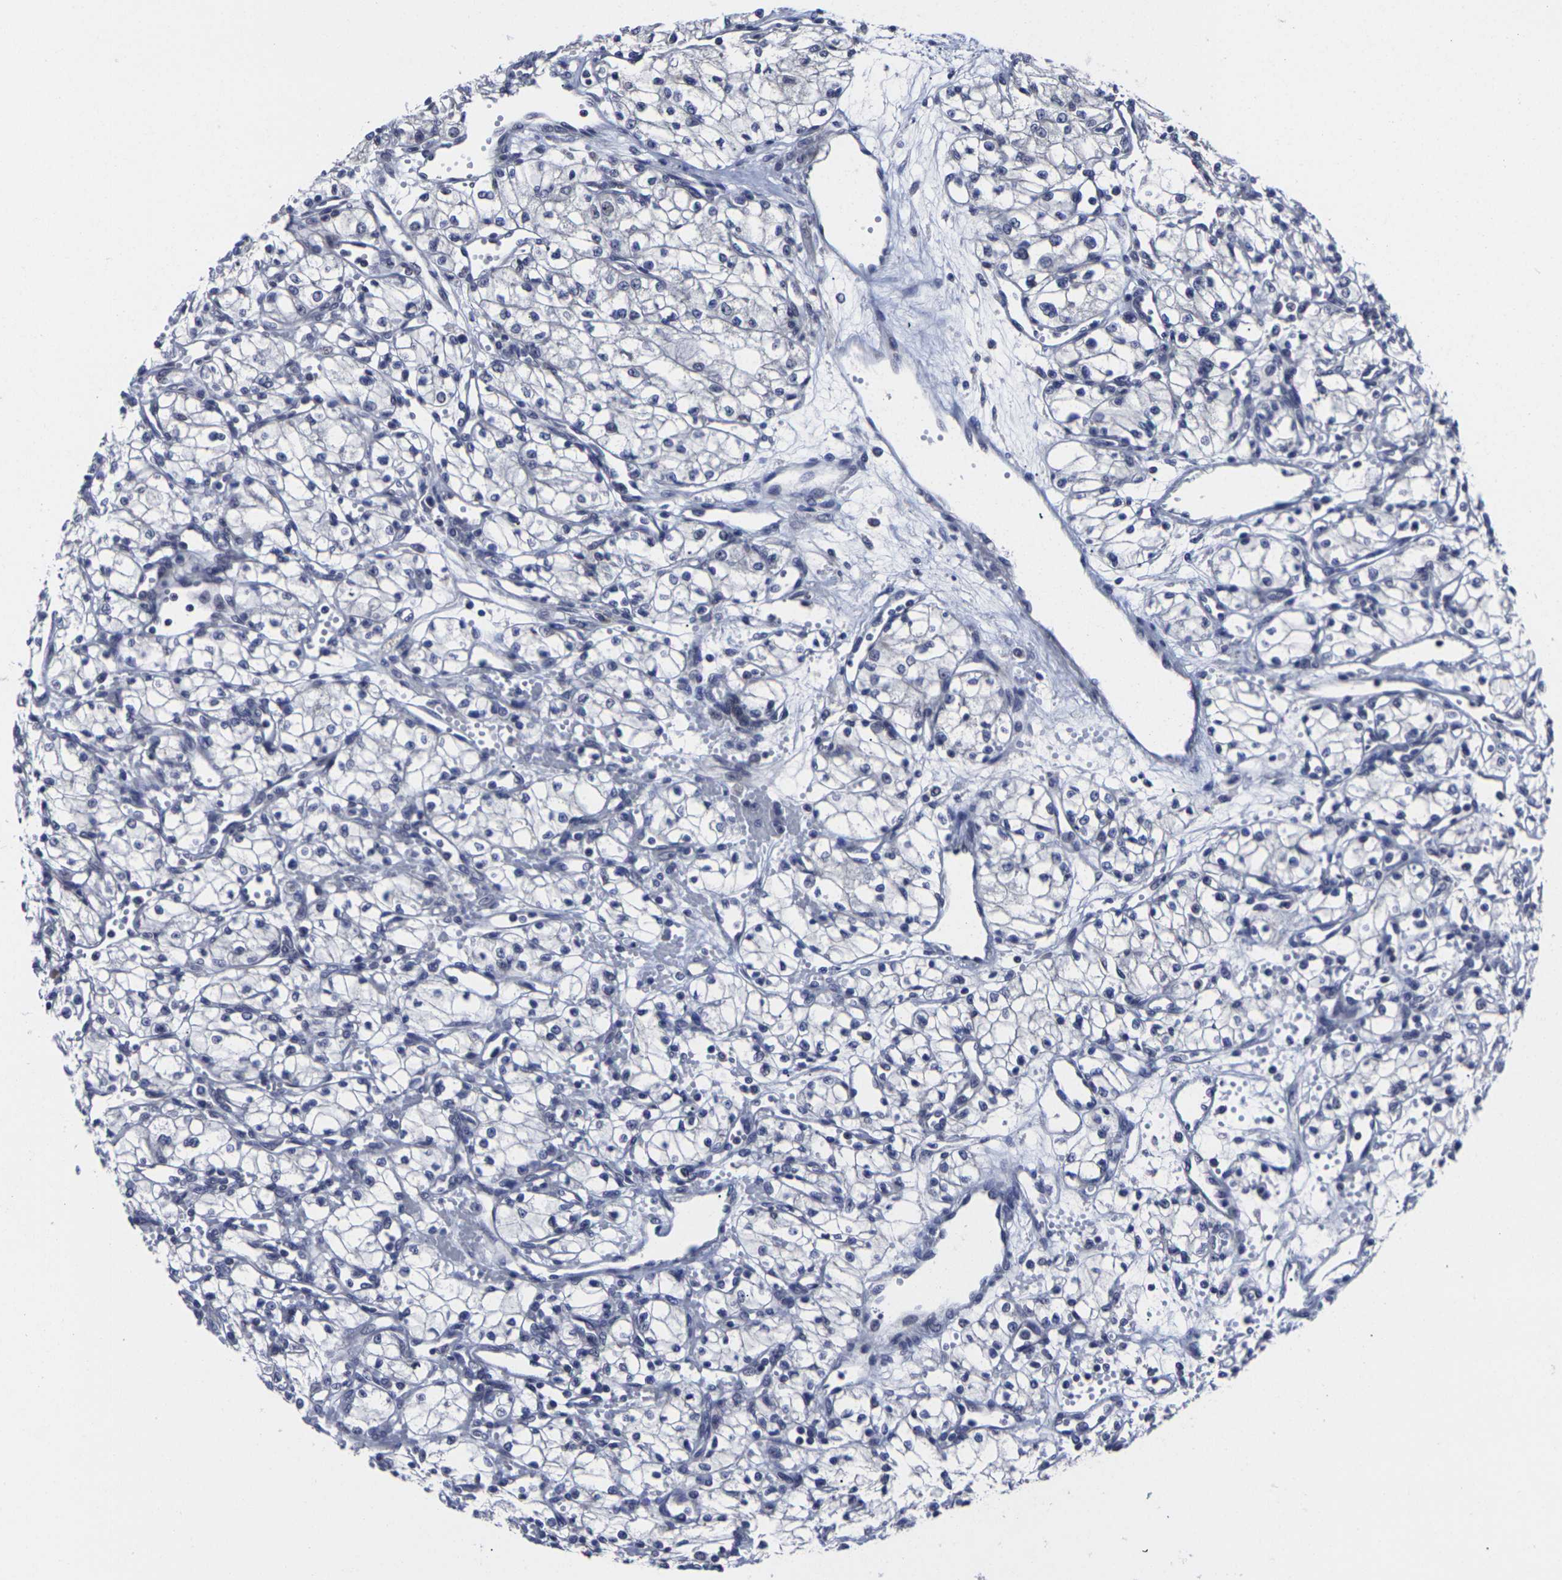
{"staining": {"intensity": "negative", "quantity": "none", "location": "none"}, "tissue": "renal cancer", "cell_type": "Tumor cells", "image_type": "cancer", "snomed": [{"axis": "morphology", "description": "Normal tissue, NOS"}, {"axis": "morphology", "description": "Adenocarcinoma, NOS"}, {"axis": "topography", "description": "Kidney"}], "caption": "A micrograph of renal cancer (adenocarcinoma) stained for a protein exhibits no brown staining in tumor cells.", "gene": "MSANTD4", "patient": {"sex": "male", "age": 59}}